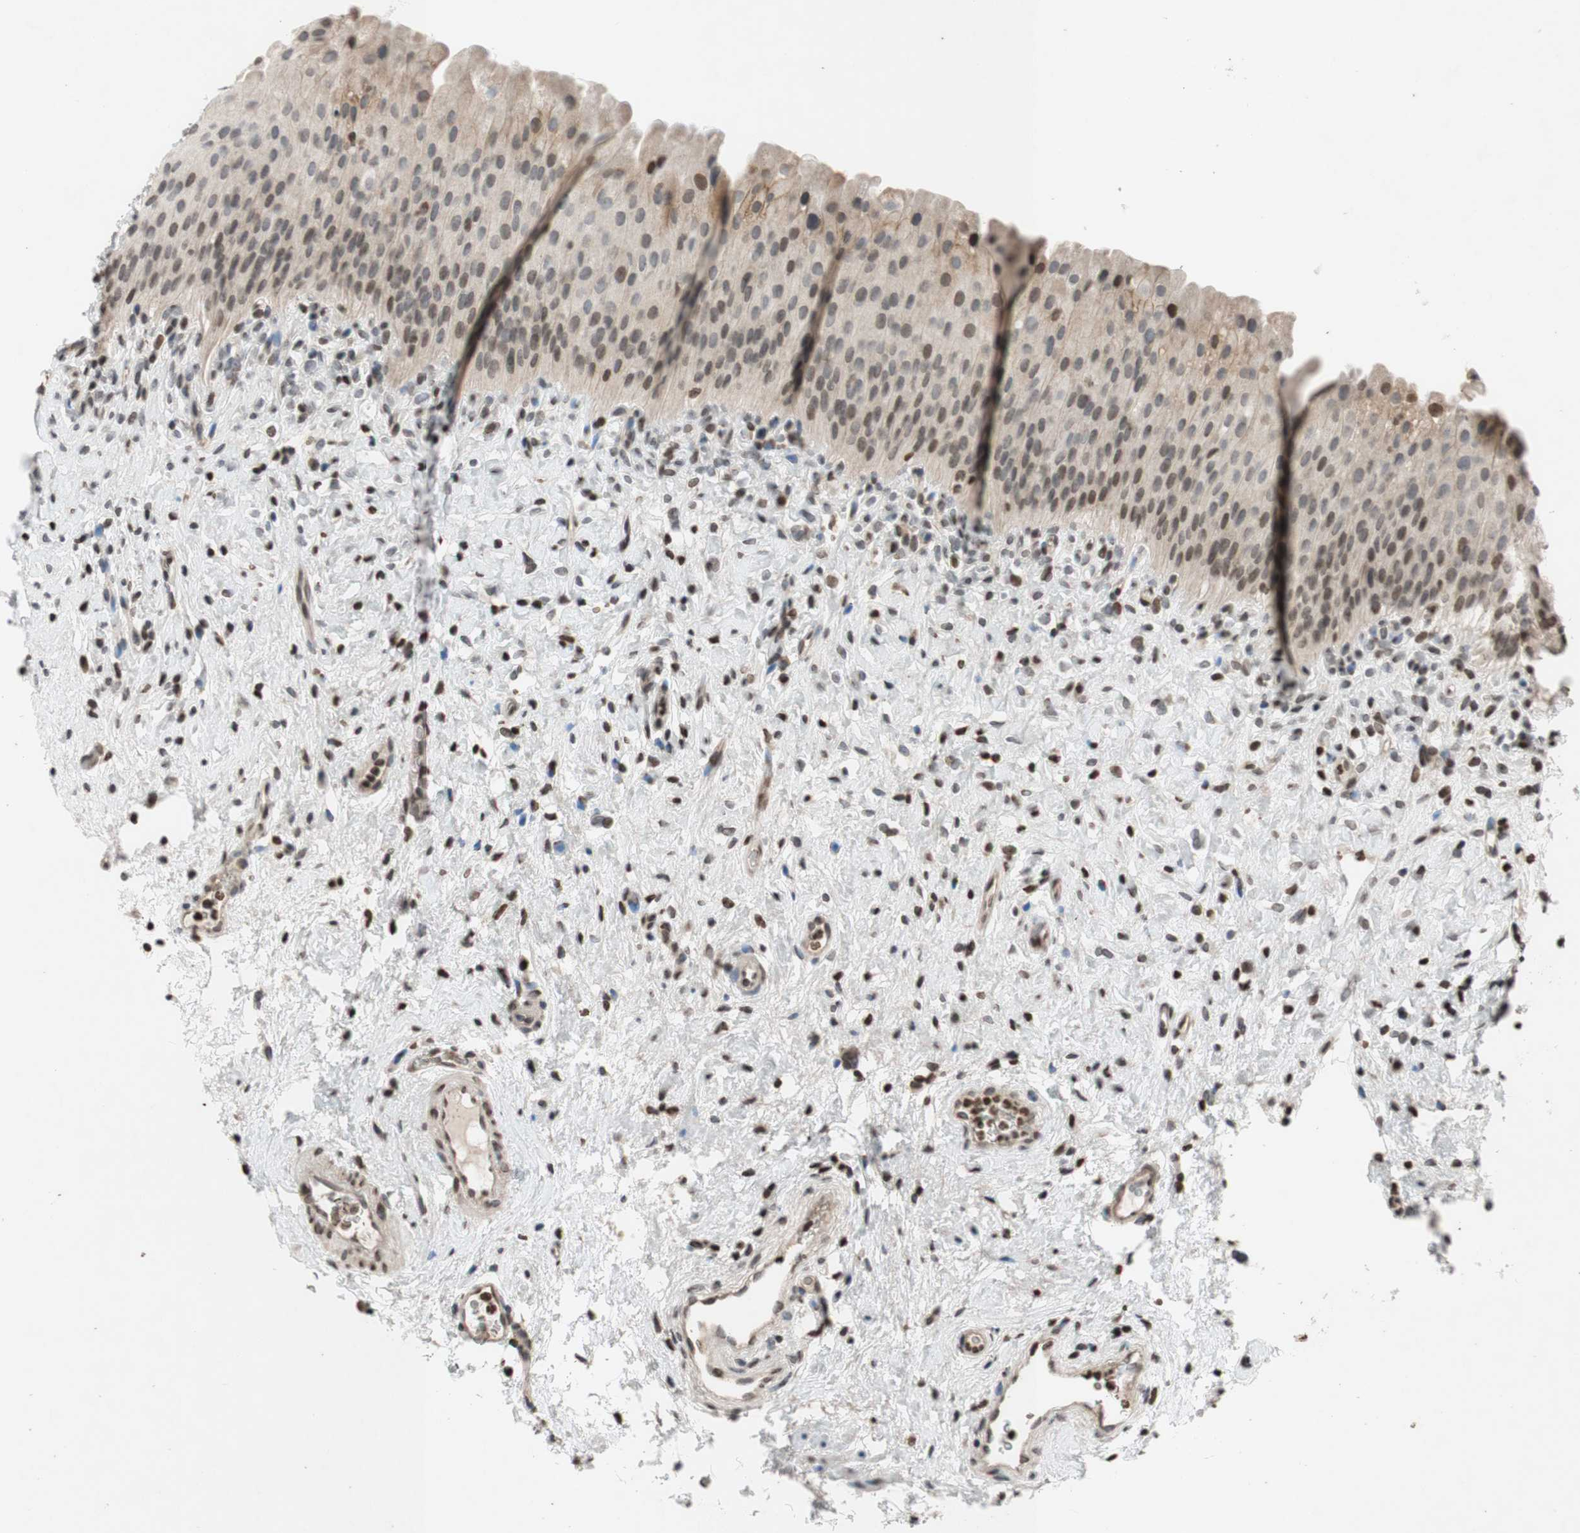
{"staining": {"intensity": "weak", "quantity": "25%-75%", "location": "cytoplasmic/membranous,nuclear"}, "tissue": "urinary bladder", "cell_type": "Urothelial cells", "image_type": "normal", "snomed": [{"axis": "morphology", "description": "Normal tissue, NOS"}, {"axis": "morphology", "description": "Urothelial carcinoma, High grade"}, {"axis": "topography", "description": "Urinary bladder"}], "caption": "Immunohistochemistry (IHC) photomicrograph of unremarkable urinary bladder: urinary bladder stained using IHC shows low levels of weak protein expression localized specifically in the cytoplasmic/membranous,nuclear of urothelial cells, appearing as a cytoplasmic/membranous,nuclear brown color.", "gene": "MCM6", "patient": {"sex": "male", "age": 46}}